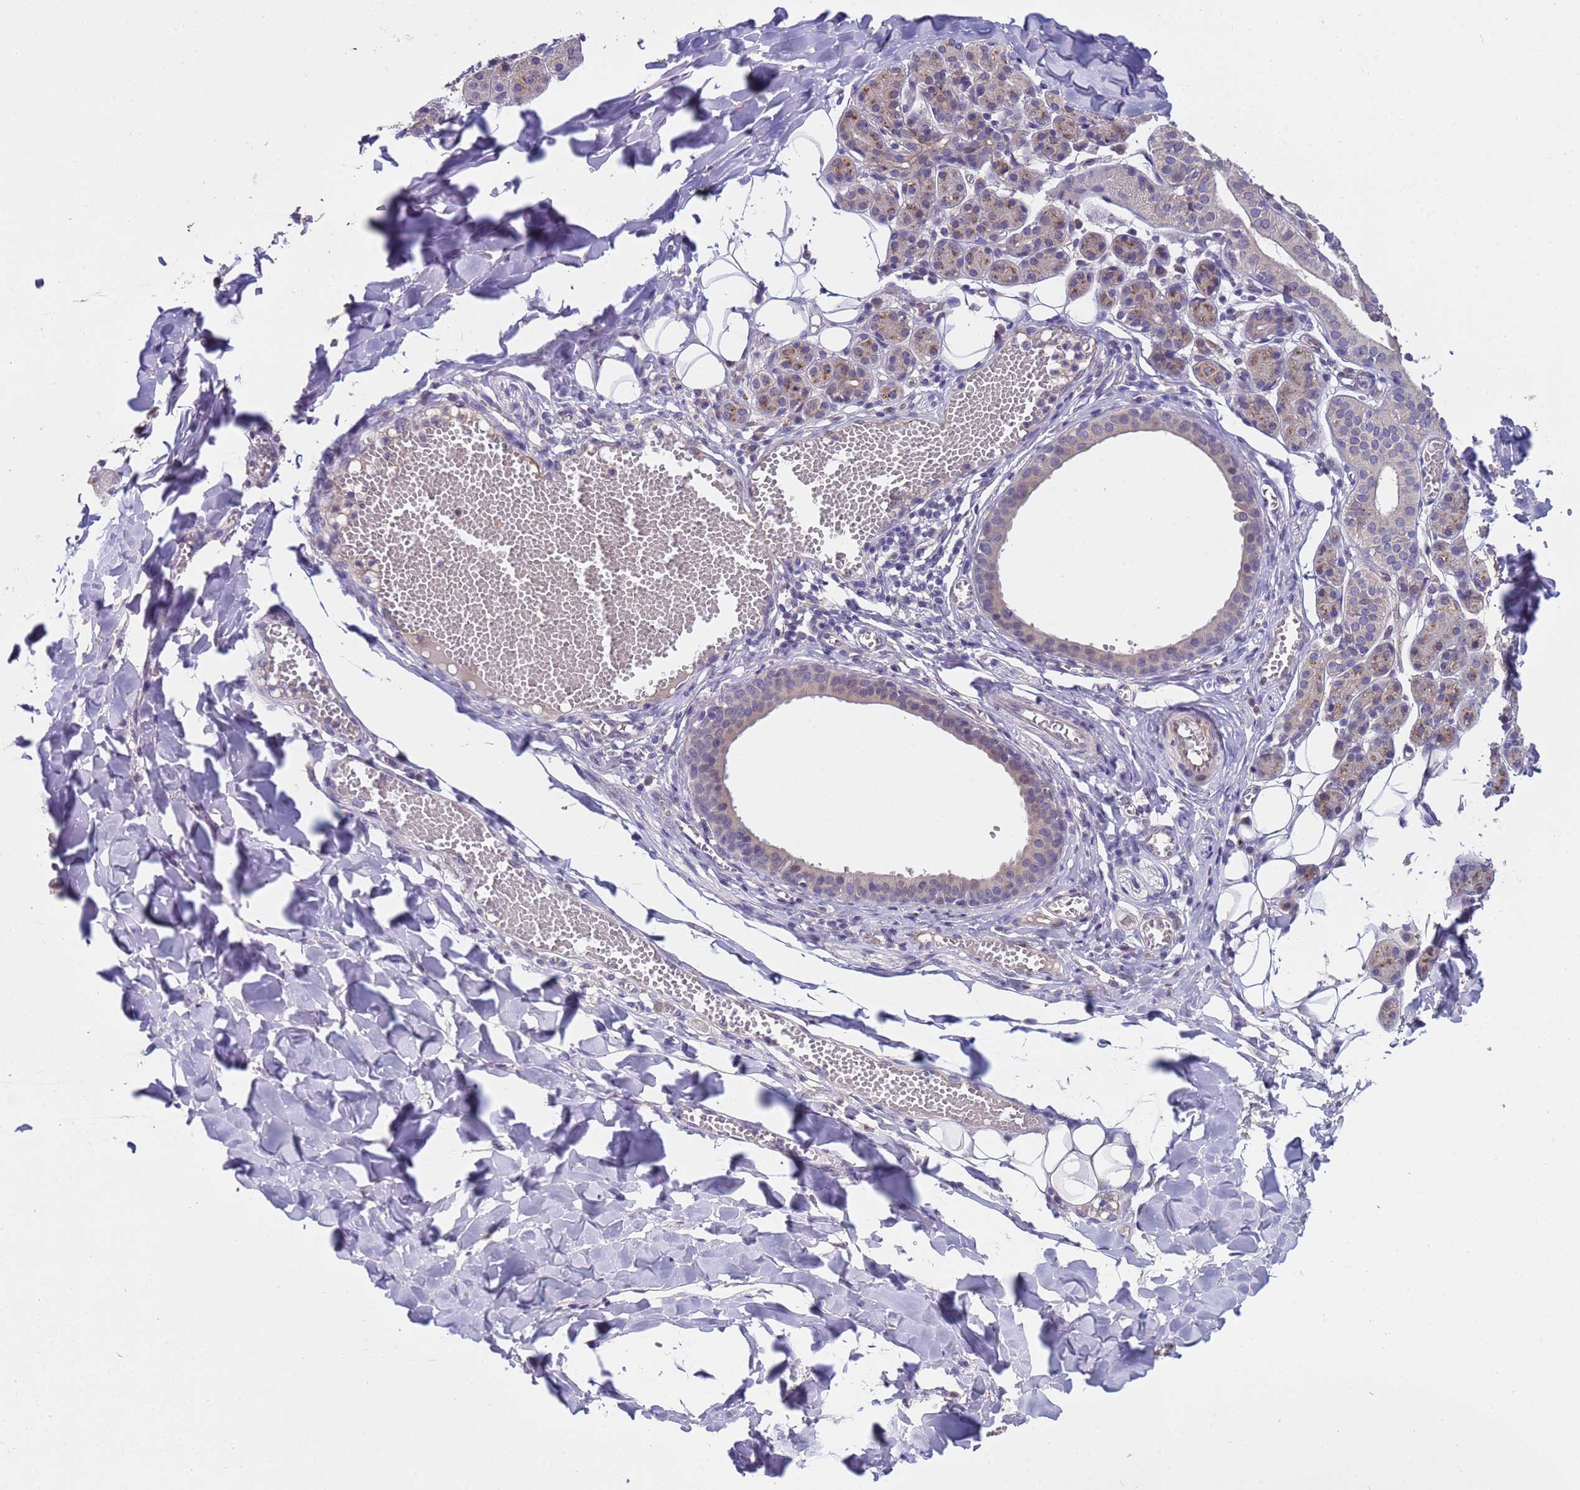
{"staining": {"intensity": "moderate", "quantity": "<25%", "location": "cytoplasmic/membranous"}, "tissue": "salivary gland", "cell_type": "Glandular cells", "image_type": "normal", "snomed": [{"axis": "morphology", "description": "Normal tissue, NOS"}, {"axis": "topography", "description": "Salivary gland"}], "caption": "About <25% of glandular cells in normal human salivary gland display moderate cytoplasmic/membranous protein staining as visualized by brown immunohistochemical staining.", "gene": "ZNF248", "patient": {"sex": "female", "age": 33}}